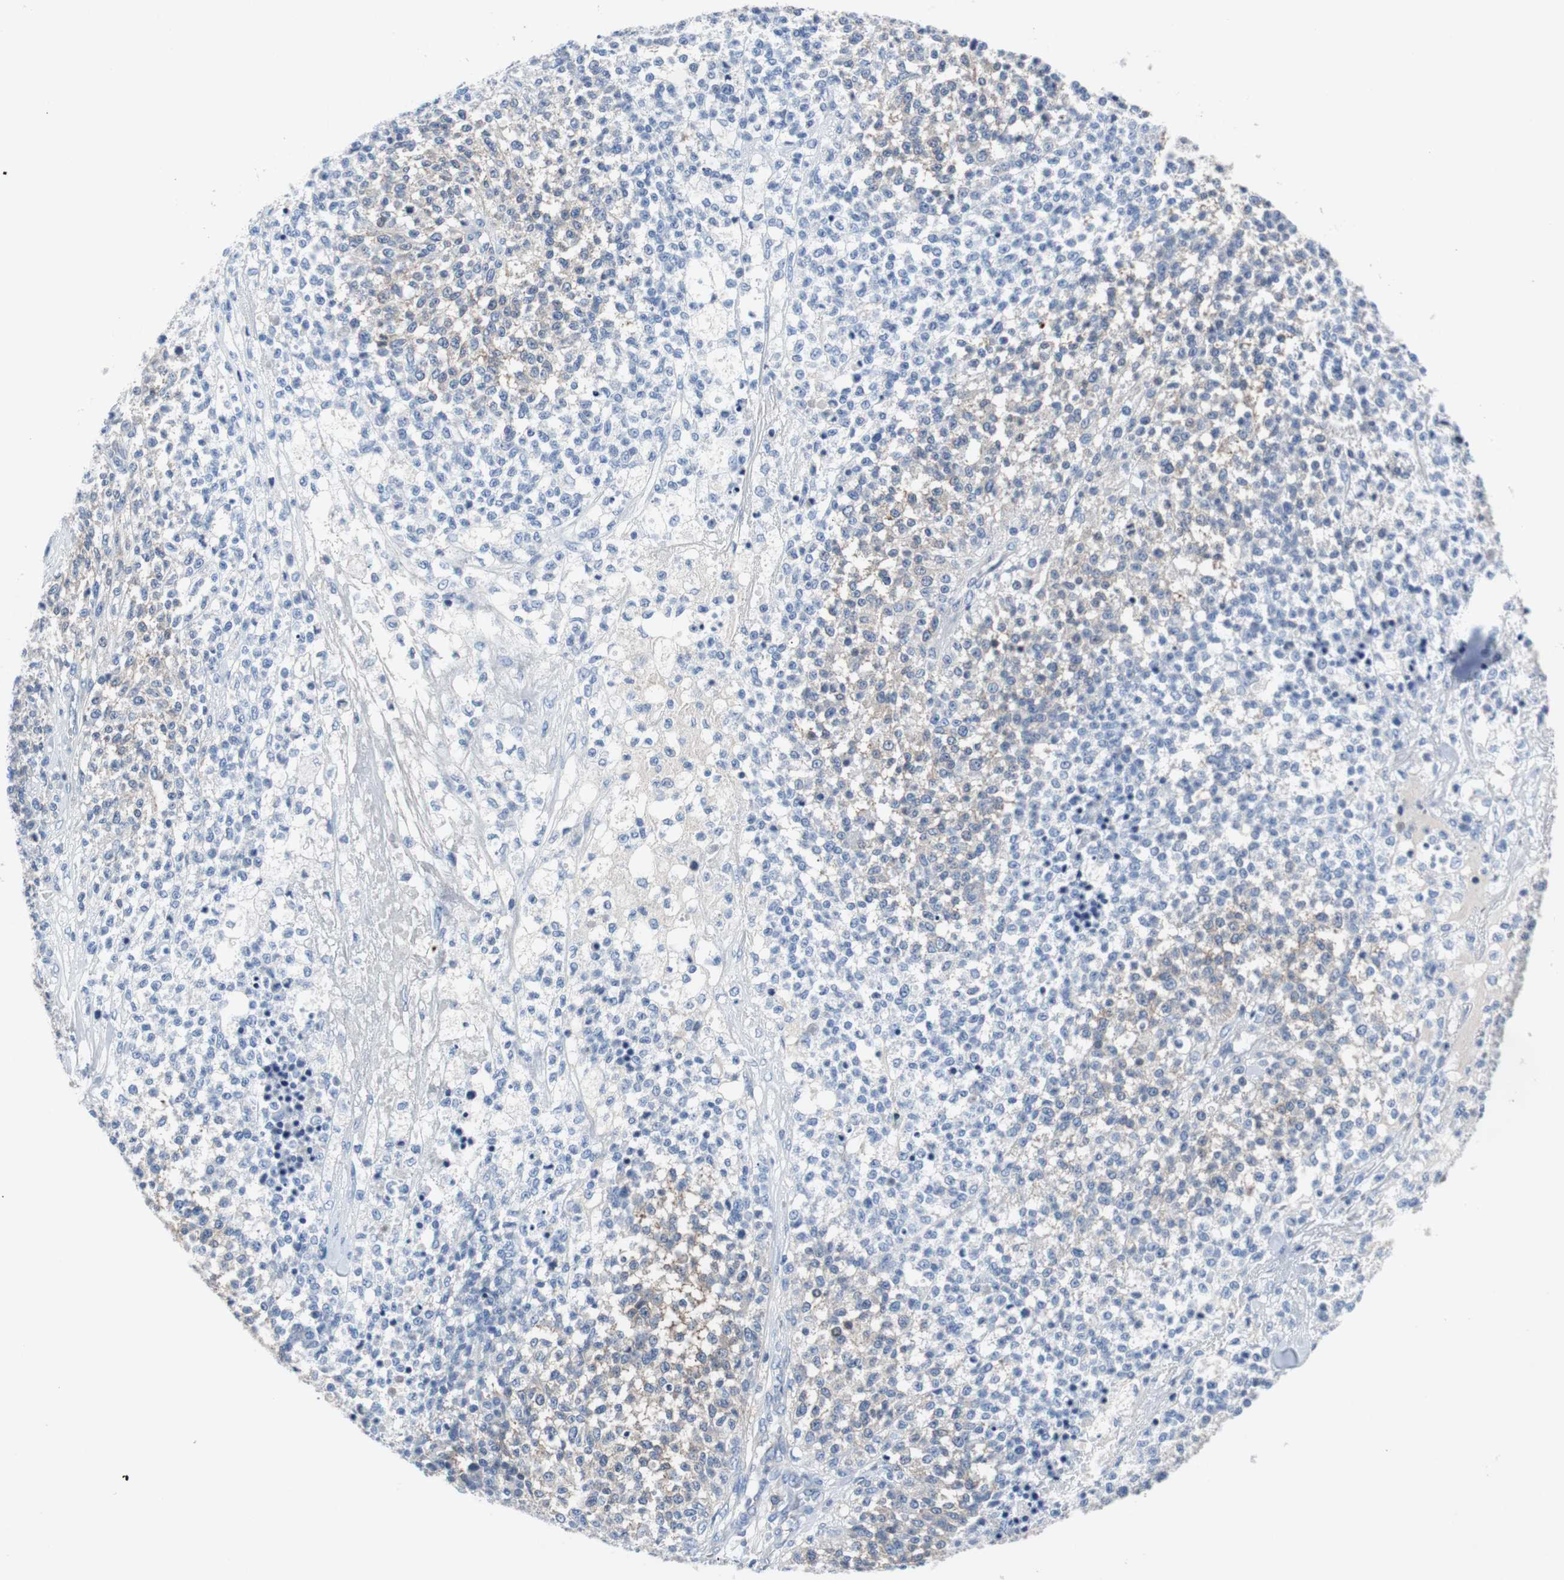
{"staining": {"intensity": "negative", "quantity": "none", "location": "none"}, "tissue": "testis cancer", "cell_type": "Tumor cells", "image_type": "cancer", "snomed": [{"axis": "morphology", "description": "Seminoma, NOS"}, {"axis": "topography", "description": "Testis"}], "caption": "IHC of testis cancer reveals no positivity in tumor cells. The staining is performed using DAB brown chromogen with nuclei counter-stained in using hematoxylin.", "gene": "EEF2K", "patient": {"sex": "male", "age": 59}}